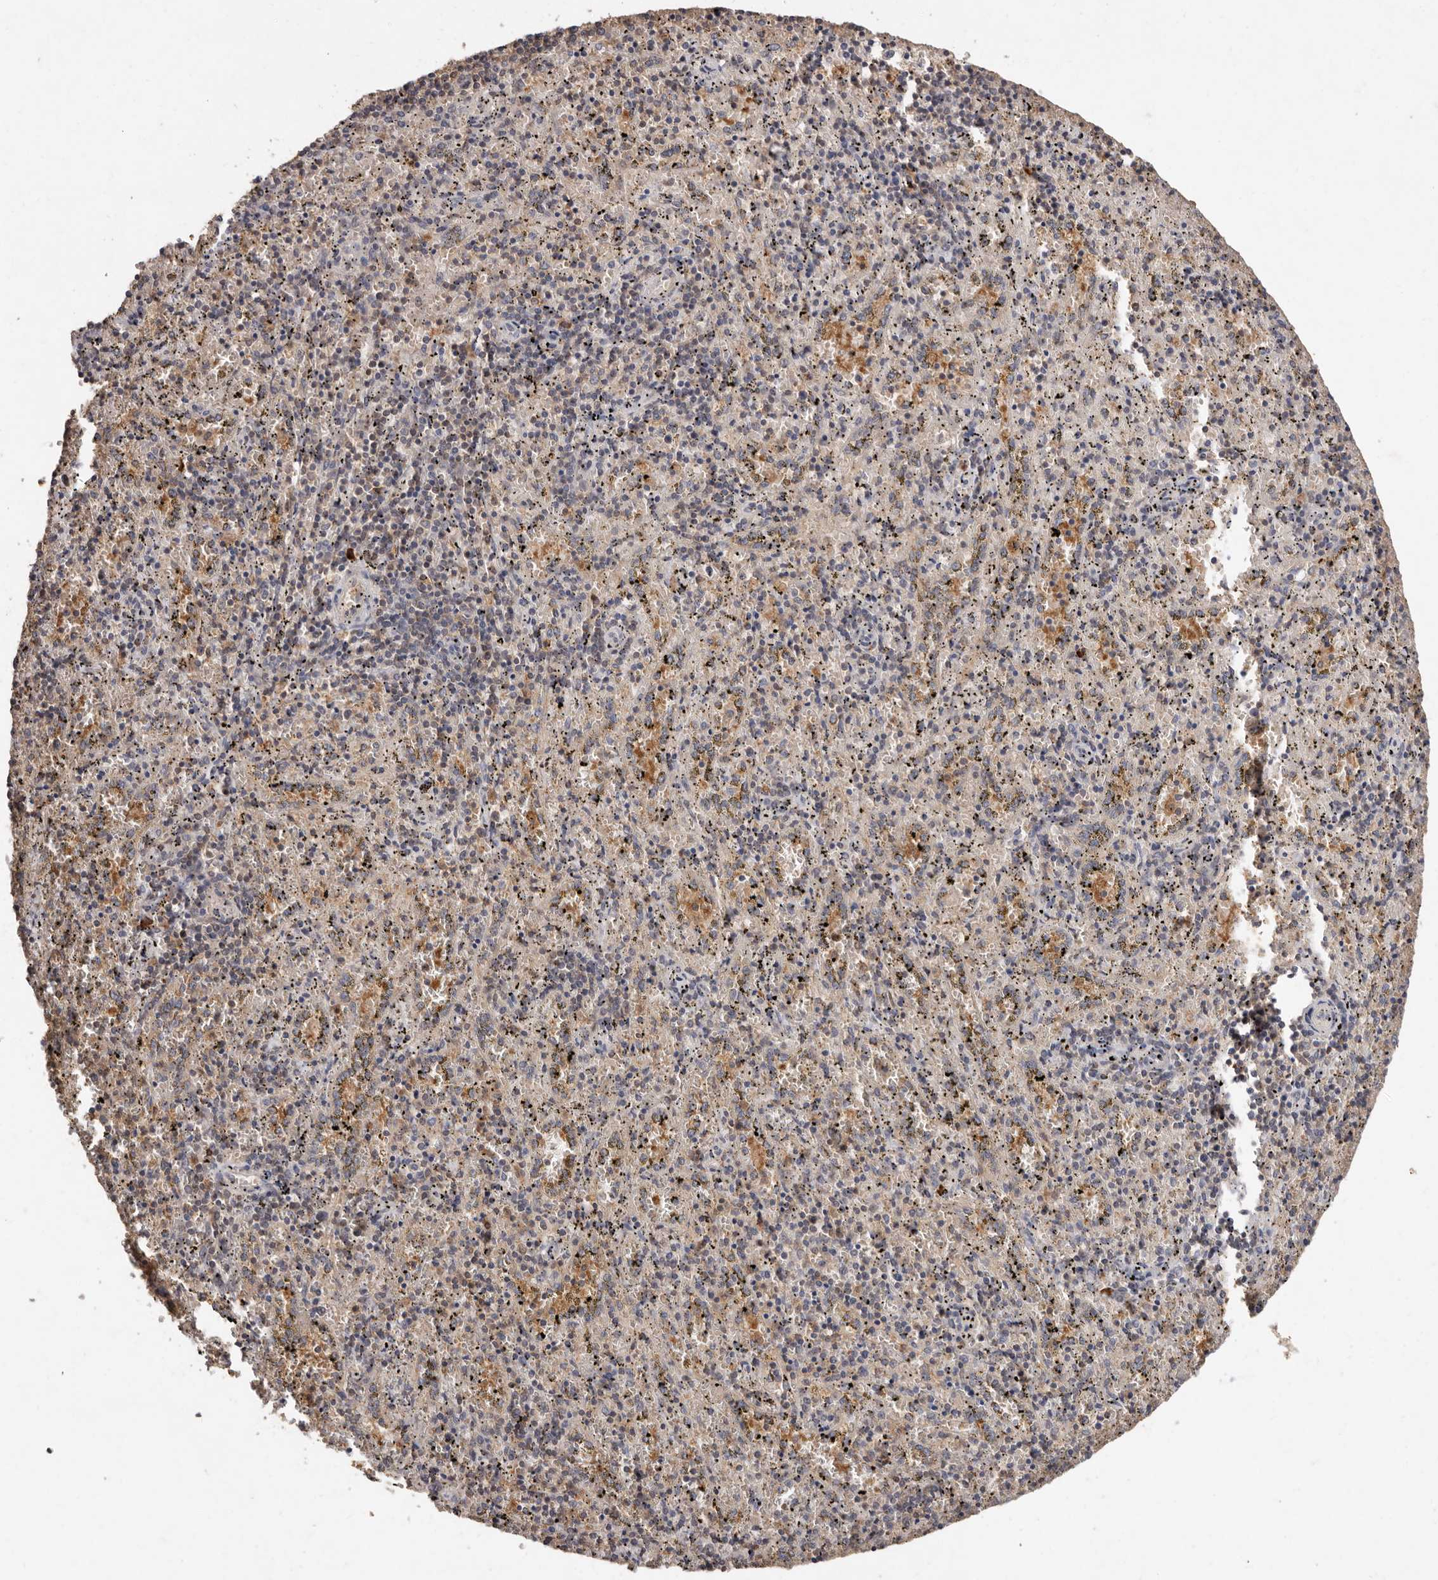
{"staining": {"intensity": "moderate", "quantity": "25%-75%", "location": "cytoplasmic/membranous"}, "tissue": "spleen", "cell_type": "Cells in red pulp", "image_type": "normal", "snomed": [{"axis": "morphology", "description": "Normal tissue, NOS"}, {"axis": "topography", "description": "Spleen"}], "caption": "Immunohistochemical staining of unremarkable human spleen demonstrates medium levels of moderate cytoplasmic/membranous expression in about 25%-75% of cells in red pulp. The protein of interest is stained brown, and the nuclei are stained in blue (DAB (3,3'-diaminobenzidine) IHC with brightfield microscopy, high magnification).", "gene": "EDEM1", "patient": {"sex": "male", "age": 11}}